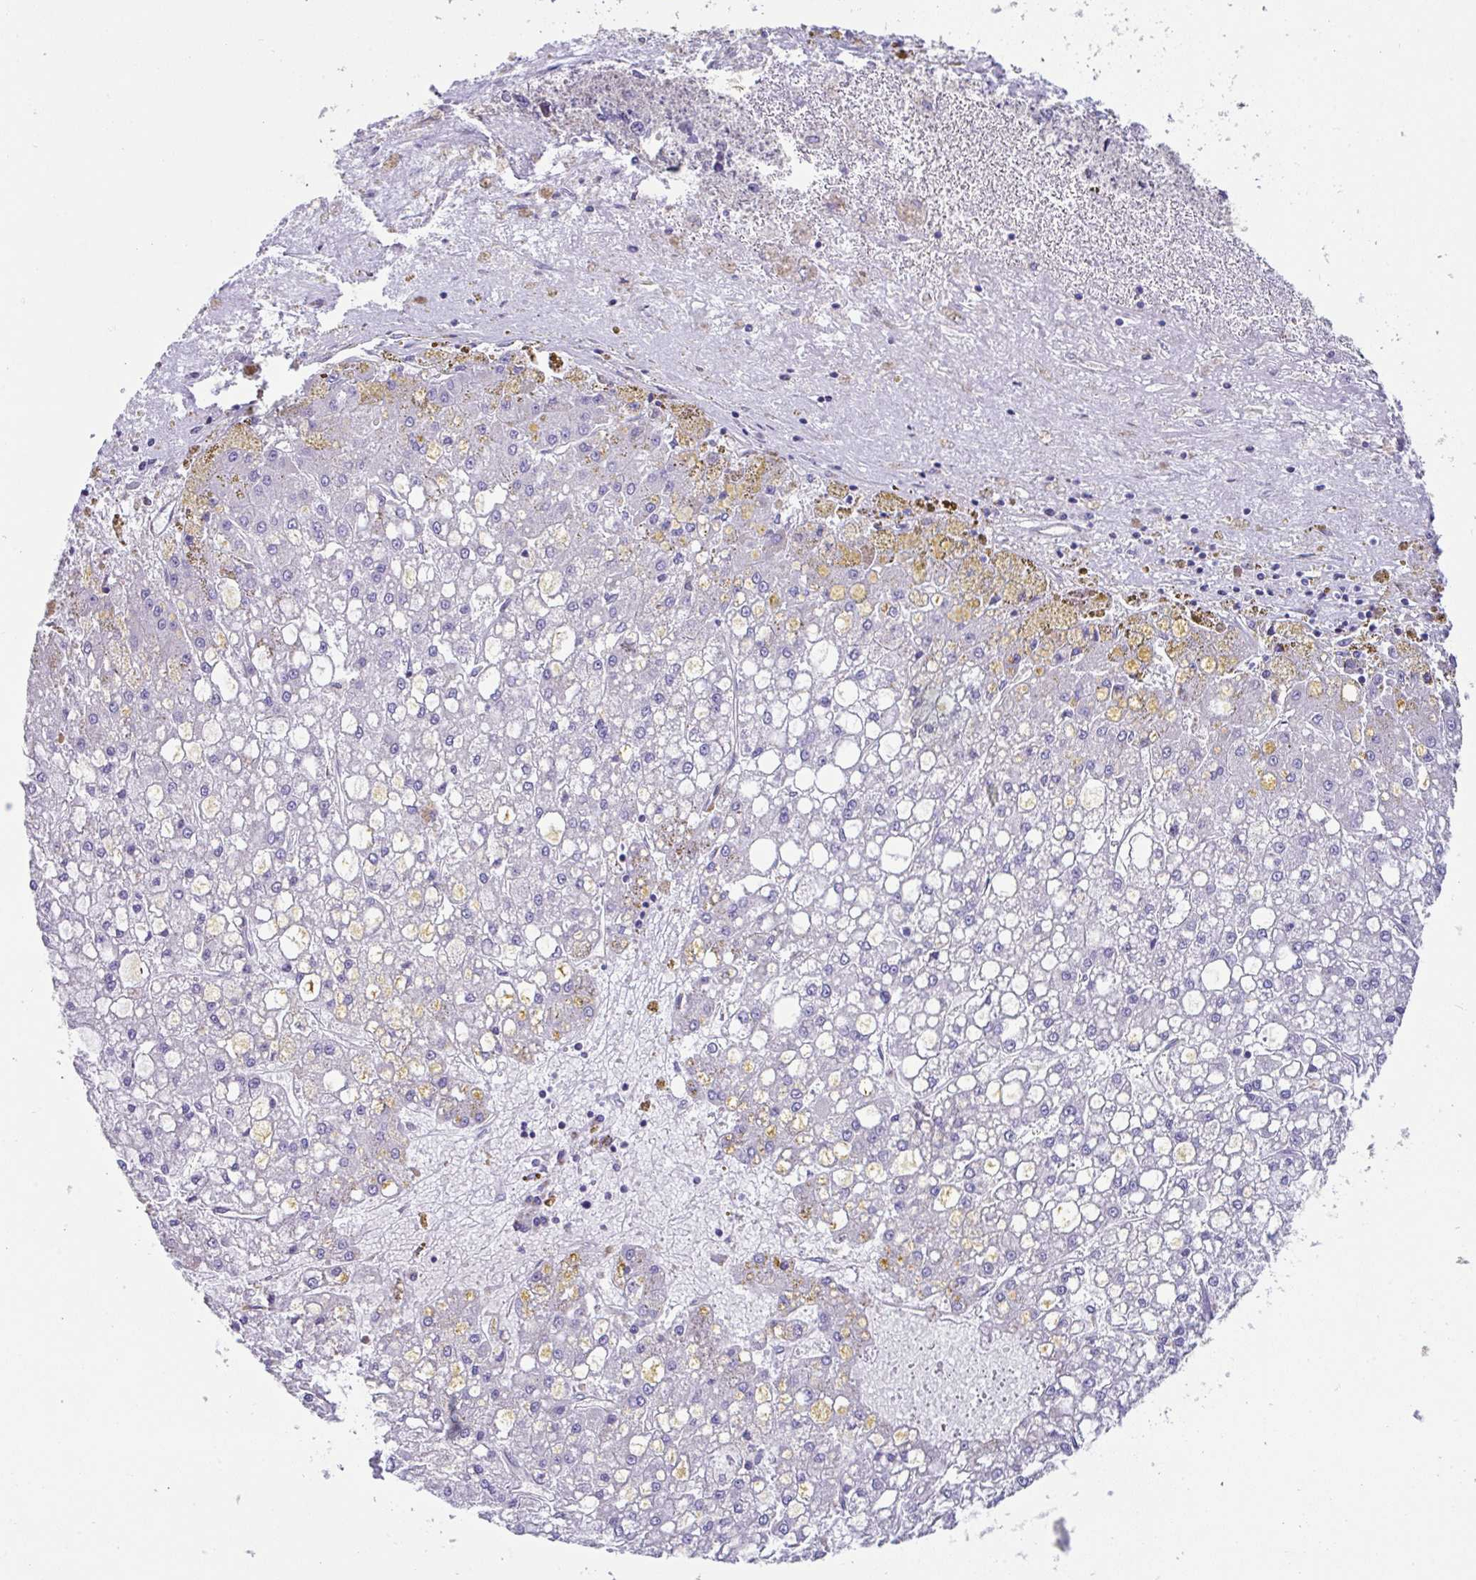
{"staining": {"intensity": "negative", "quantity": "none", "location": "none"}, "tissue": "liver cancer", "cell_type": "Tumor cells", "image_type": "cancer", "snomed": [{"axis": "morphology", "description": "Carcinoma, Hepatocellular, NOS"}, {"axis": "topography", "description": "Liver"}], "caption": "Immunohistochemistry (IHC) of human liver hepatocellular carcinoma shows no positivity in tumor cells.", "gene": "DOK7", "patient": {"sex": "male", "age": 67}}